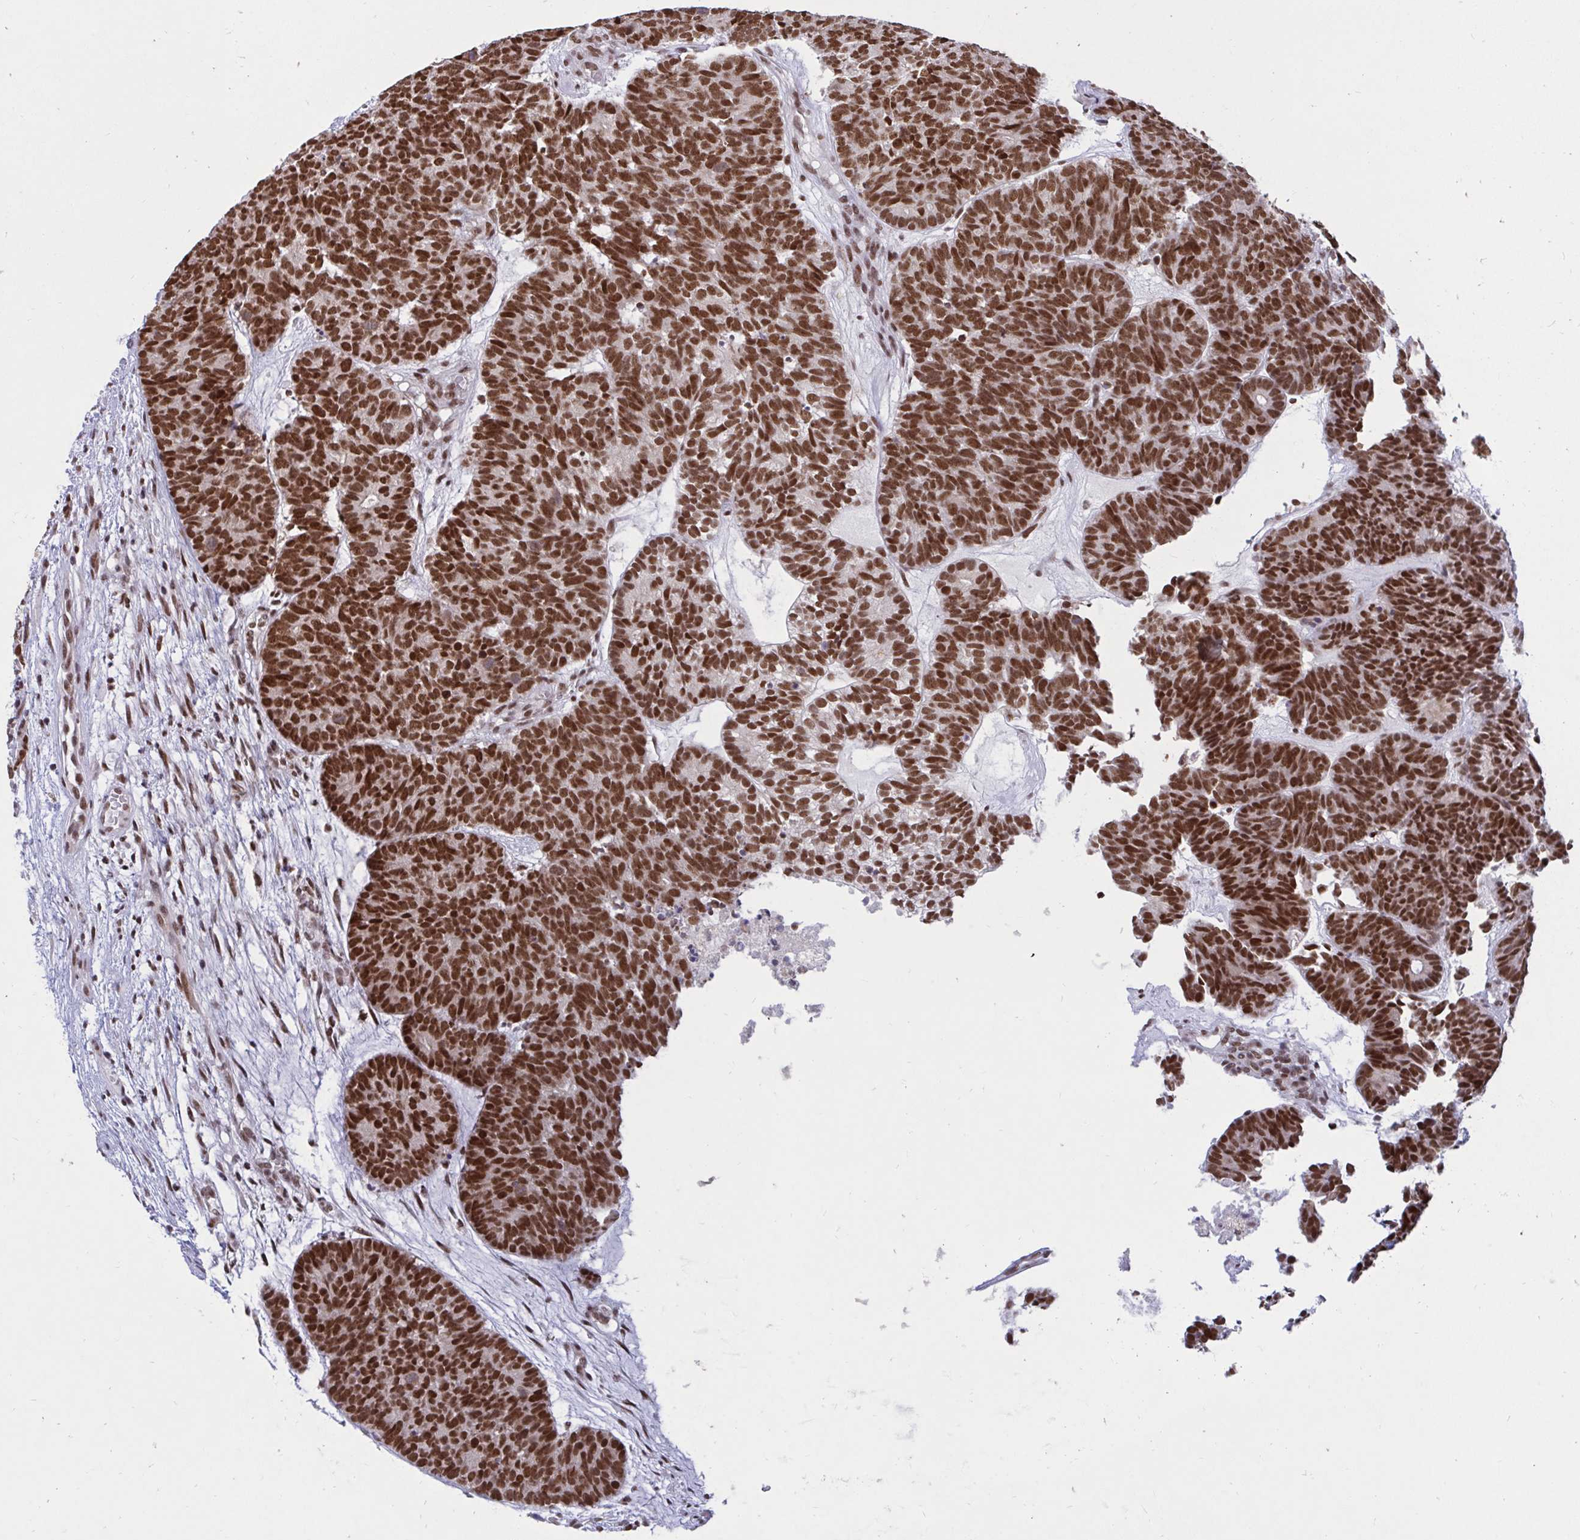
{"staining": {"intensity": "strong", "quantity": ">75%", "location": "nuclear"}, "tissue": "head and neck cancer", "cell_type": "Tumor cells", "image_type": "cancer", "snomed": [{"axis": "morphology", "description": "Adenocarcinoma, NOS"}, {"axis": "topography", "description": "Head-Neck"}], "caption": "Immunohistochemical staining of head and neck cancer (adenocarcinoma) demonstrates high levels of strong nuclear staining in approximately >75% of tumor cells.", "gene": "PHF10", "patient": {"sex": "female", "age": 81}}